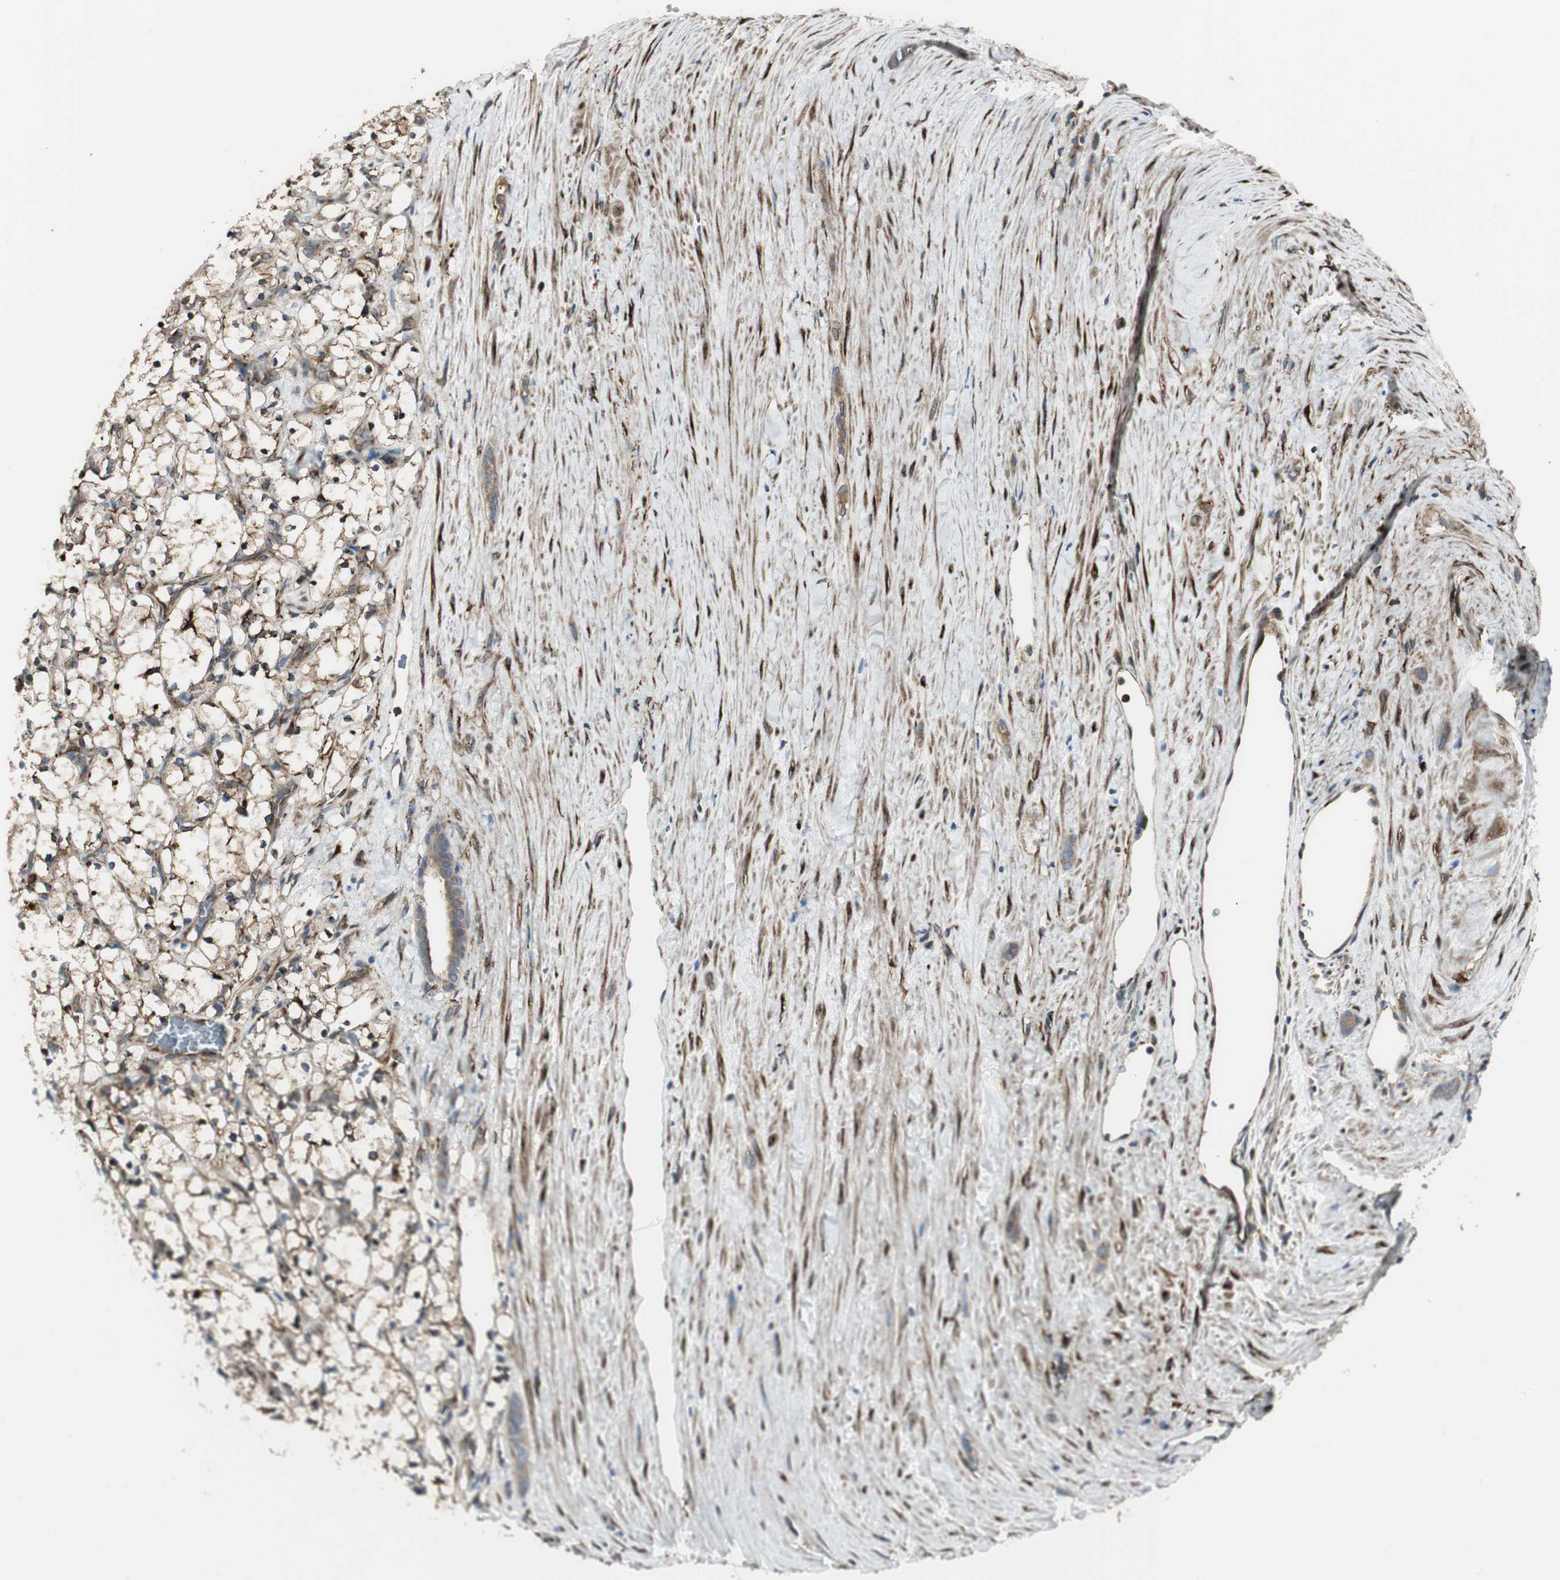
{"staining": {"intensity": "weak", "quantity": ">75%", "location": "cytoplasmic/membranous"}, "tissue": "renal cancer", "cell_type": "Tumor cells", "image_type": "cancer", "snomed": [{"axis": "morphology", "description": "Adenocarcinoma, NOS"}, {"axis": "topography", "description": "Kidney"}], "caption": "IHC micrograph of human renal cancer (adenocarcinoma) stained for a protein (brown), which demonstrates low levels of weak cytoplasmic/membranous positivity in approximately >75% of tumor cells.", "gene": "PRKG1", "patient": {"sex": "female", "age": 69}}